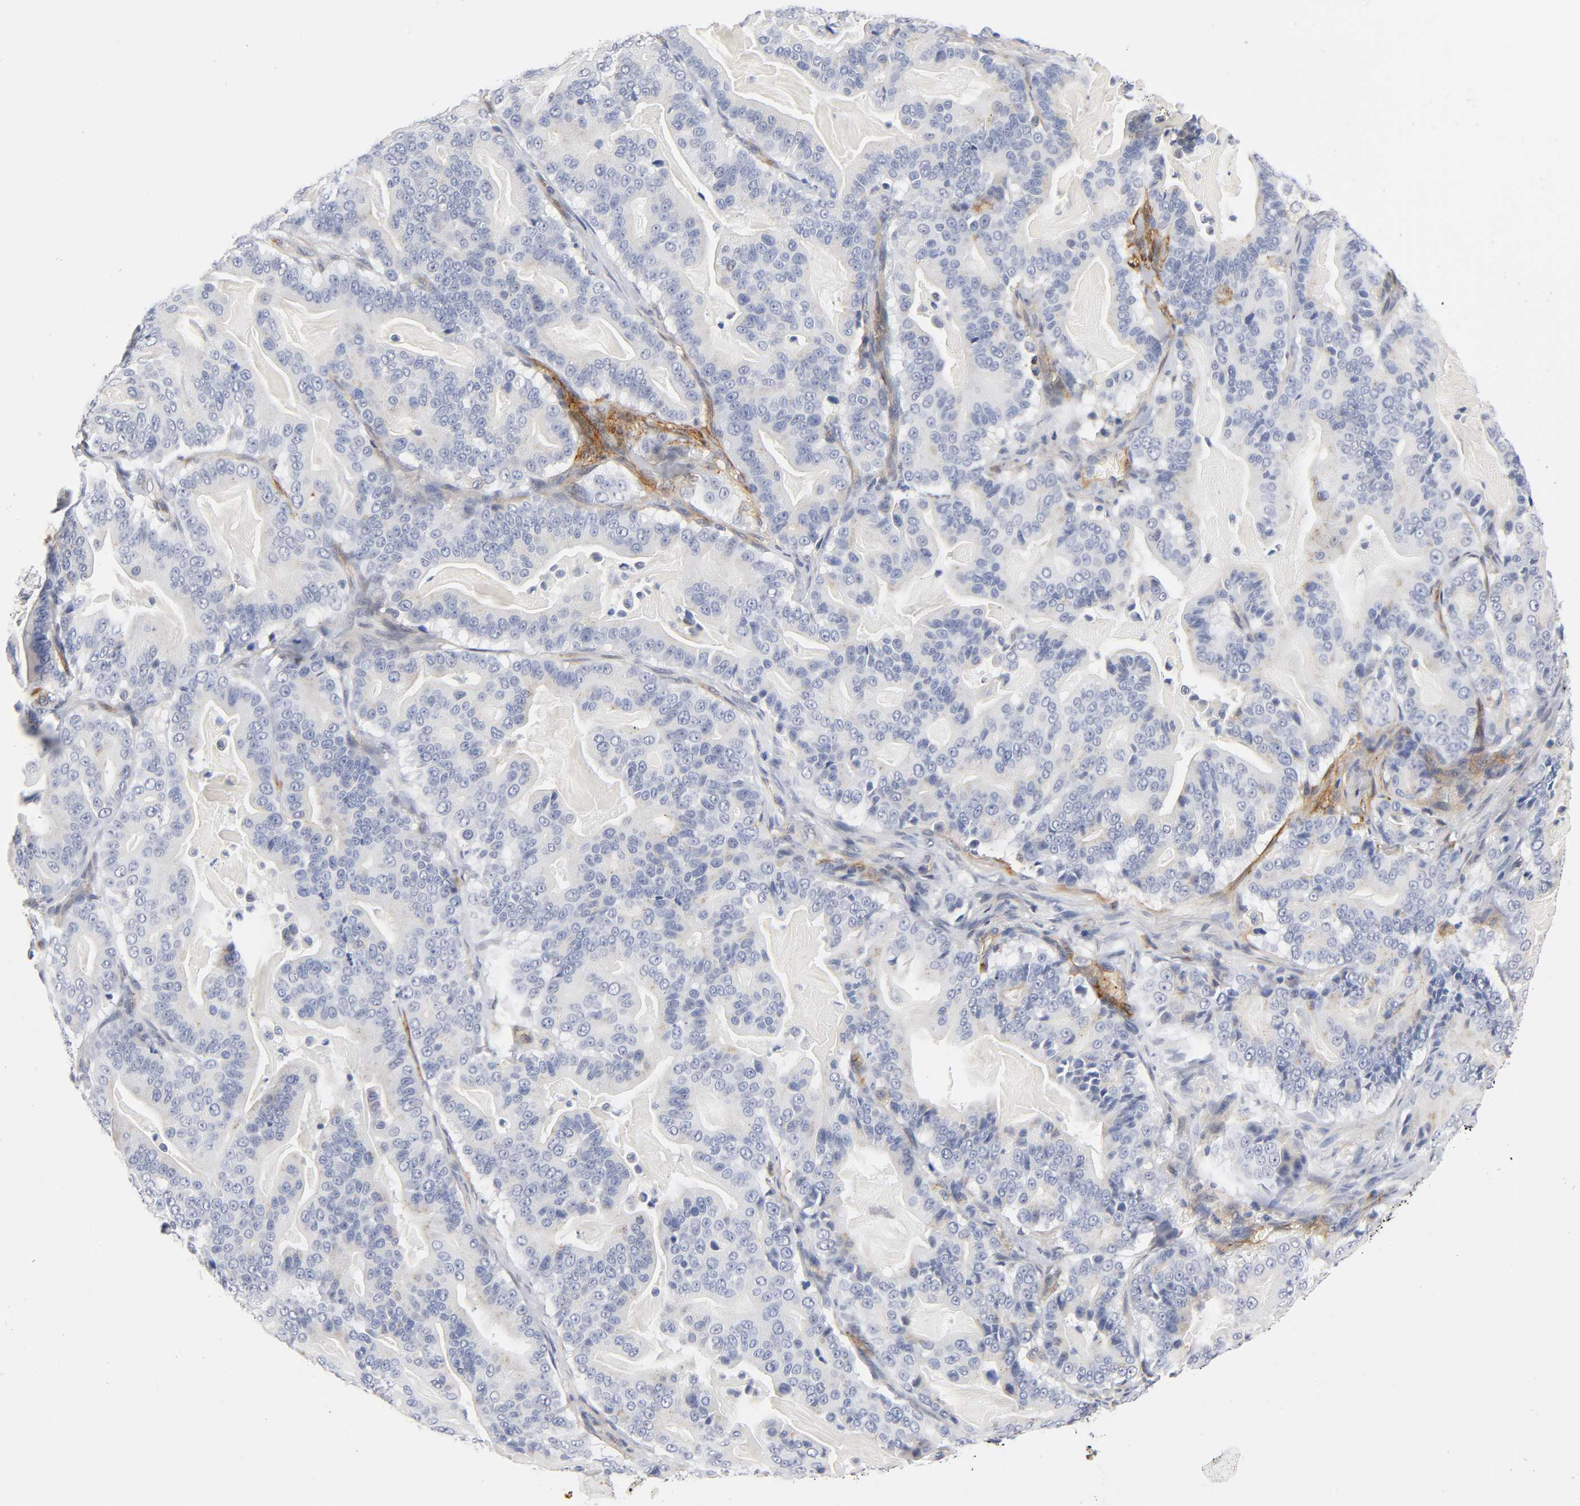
{"staining": {"intensity": "negative", "quantity": "none", "location": "none"}, "tissue": "pancreatic cancer", "cell_type": "Tumor cells", "image_type": "cancer", "snomed": [{"axis": "morphology", "description": "Adenocarcinoma, NOS"}, {"axis": "topography", "description": "Pancreas"}], "caption": "This is an IHC histopathology image of pancreatic adenocarcinoma. There is no expression in tumor cells.", "gene": "ICAM1", "patient": {"sex": "male", "age": 63}}